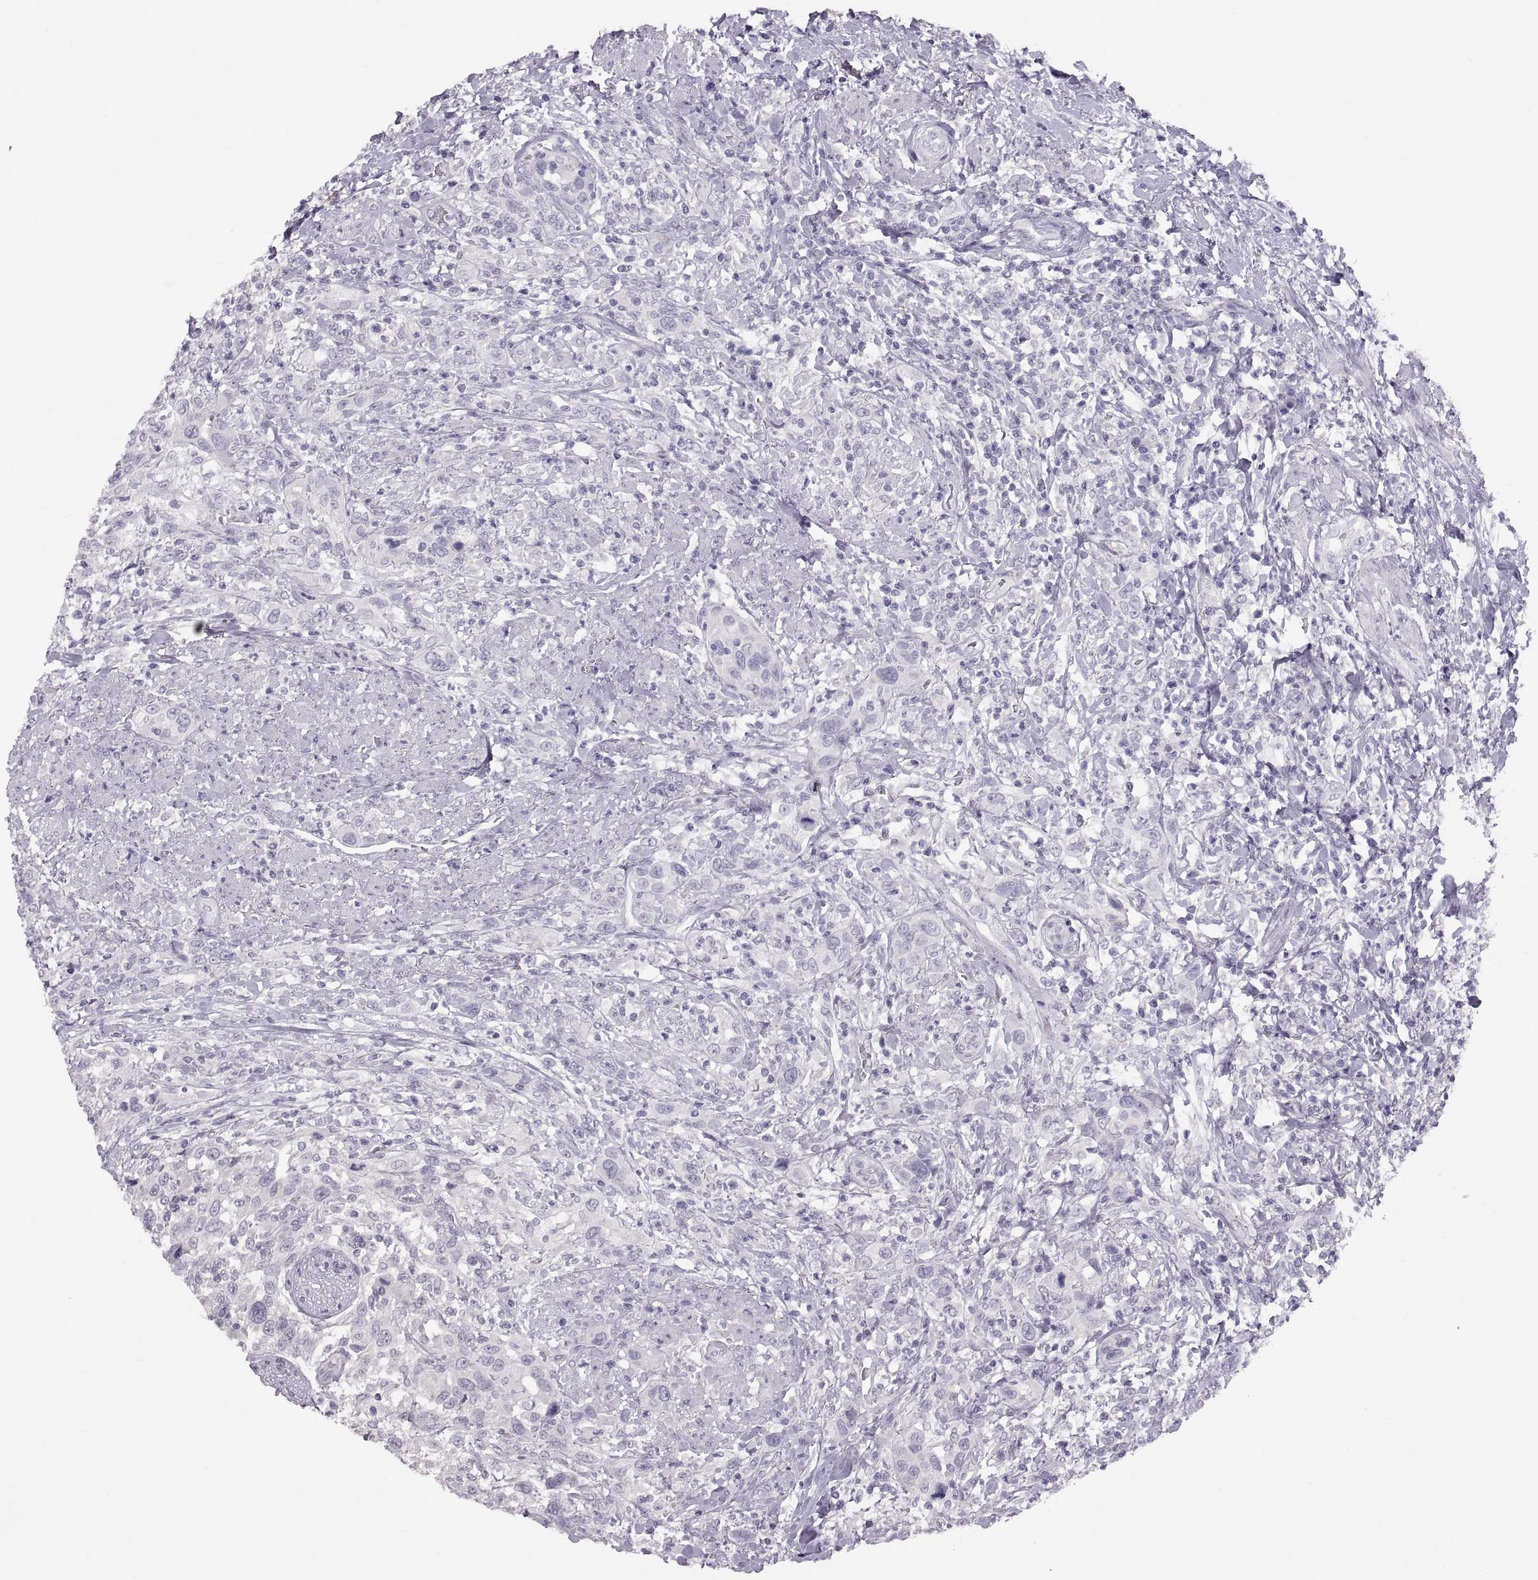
{"staining": {"intensity": "negative", "quantity": "none", "location": "none"}, "tissue": "urothelial cancer", "cell_type": "Tumor cells", "image_type": "cancer", "snomed": [{"axis": "morphology", "description": "Urothelial carcinoma, NOS"}, {"axis": "morphology", "description": "Urothelial carcinoma, High grade"}, {"axis": "topography", "description": "Urinary bladder"}], "caption": "A histopathology image of human high-grade urothelial carcinoma is negative for staining in tumor cells.", "gene": "WBP2NL", "patient": {"sex": "female", "age": 64}}